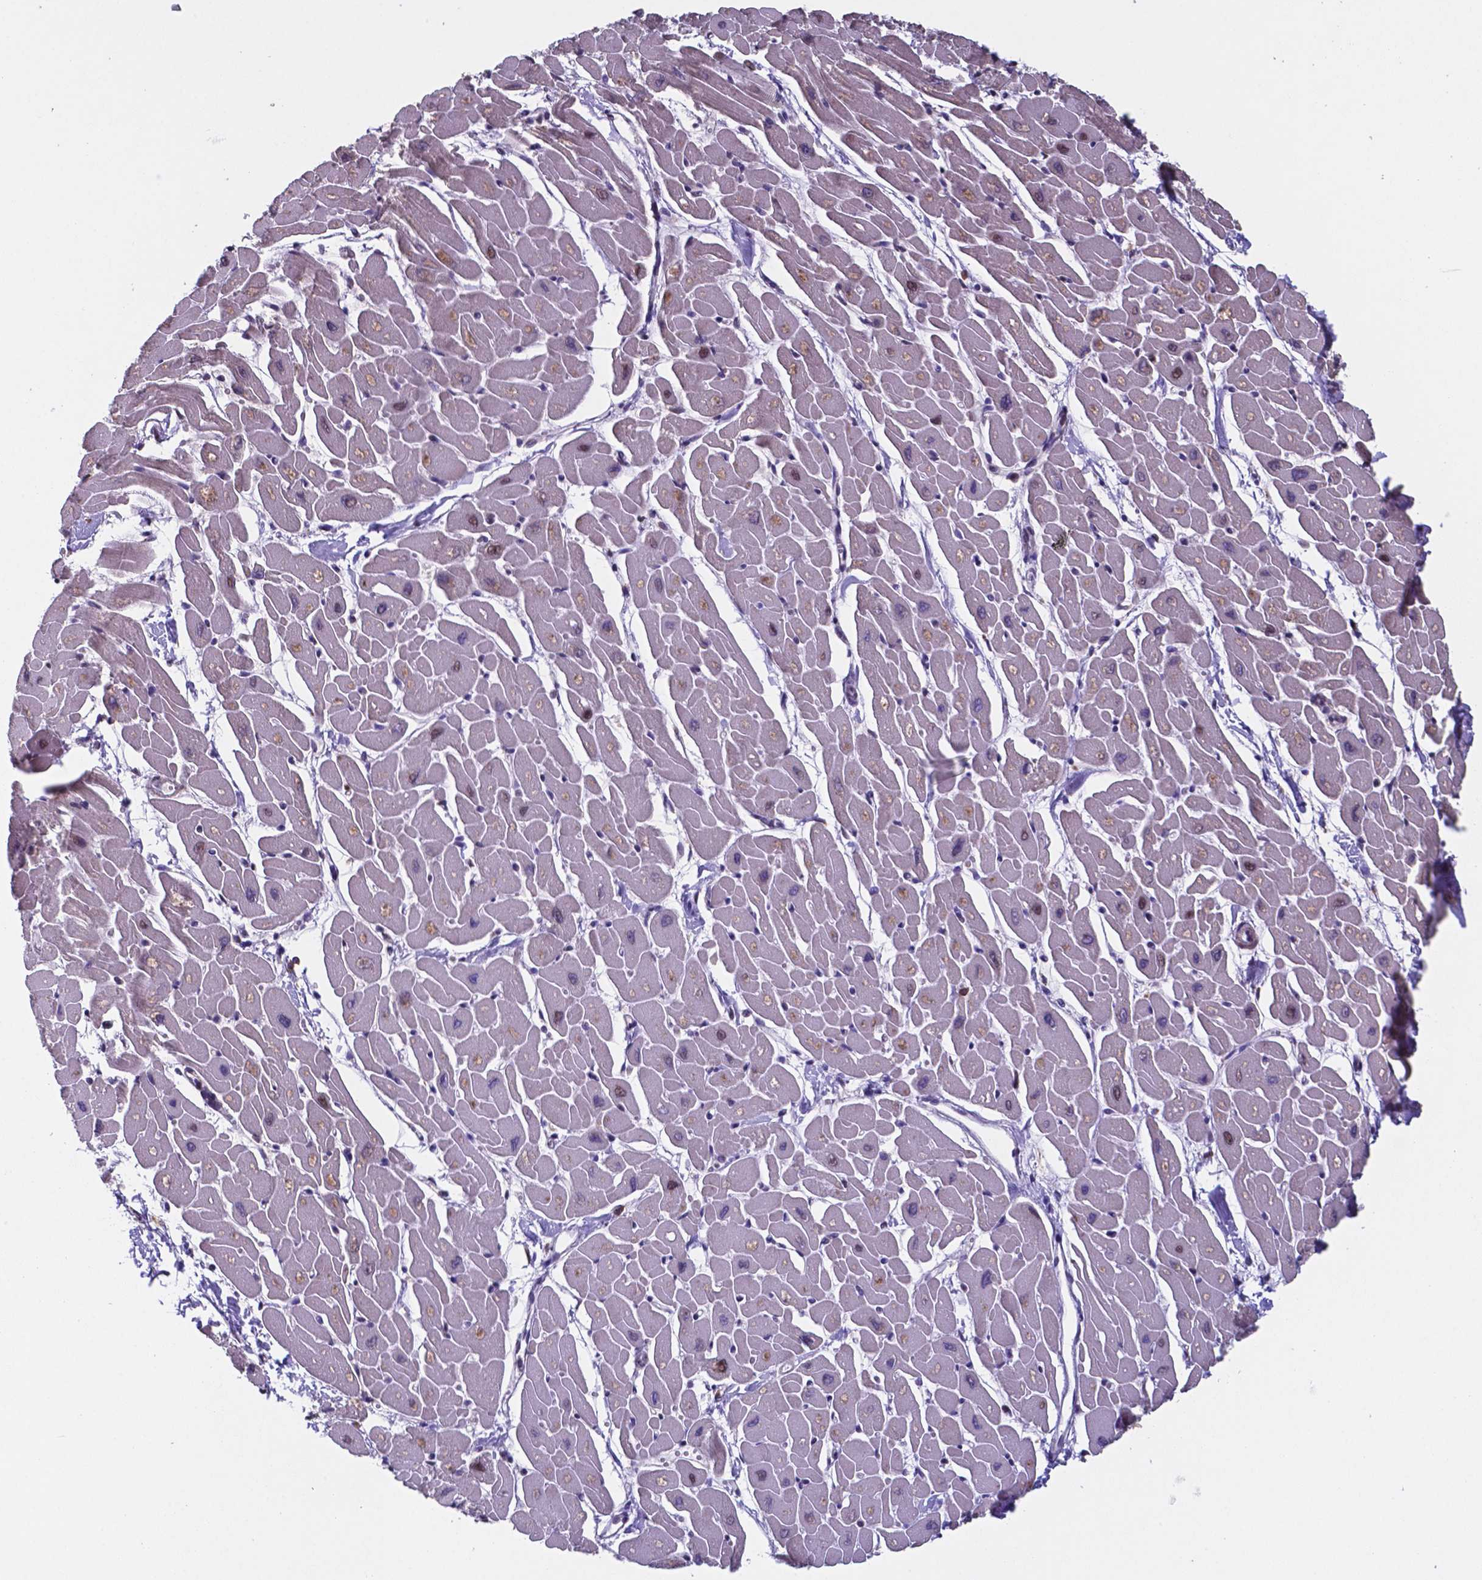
{"staining": {"intensity": "weak", "quantity": "<25%", "location": "nuclear"}, "tissue": "heart muscle", "cell_type": "Cardiomyocytes", "image_type": "normal", "snomed": [{"axis": "morphology", "description": "Normal tissue, NOS"}, {"axis": "topography", "description": "Heart"}], "caption": "Human heart muscle stained for a protein using immunohistochemistry (IHC) reveals no positivity in cardiomyocytes.", "gene": "MLC1", "patient": {"sex": "male", "age": 57}}